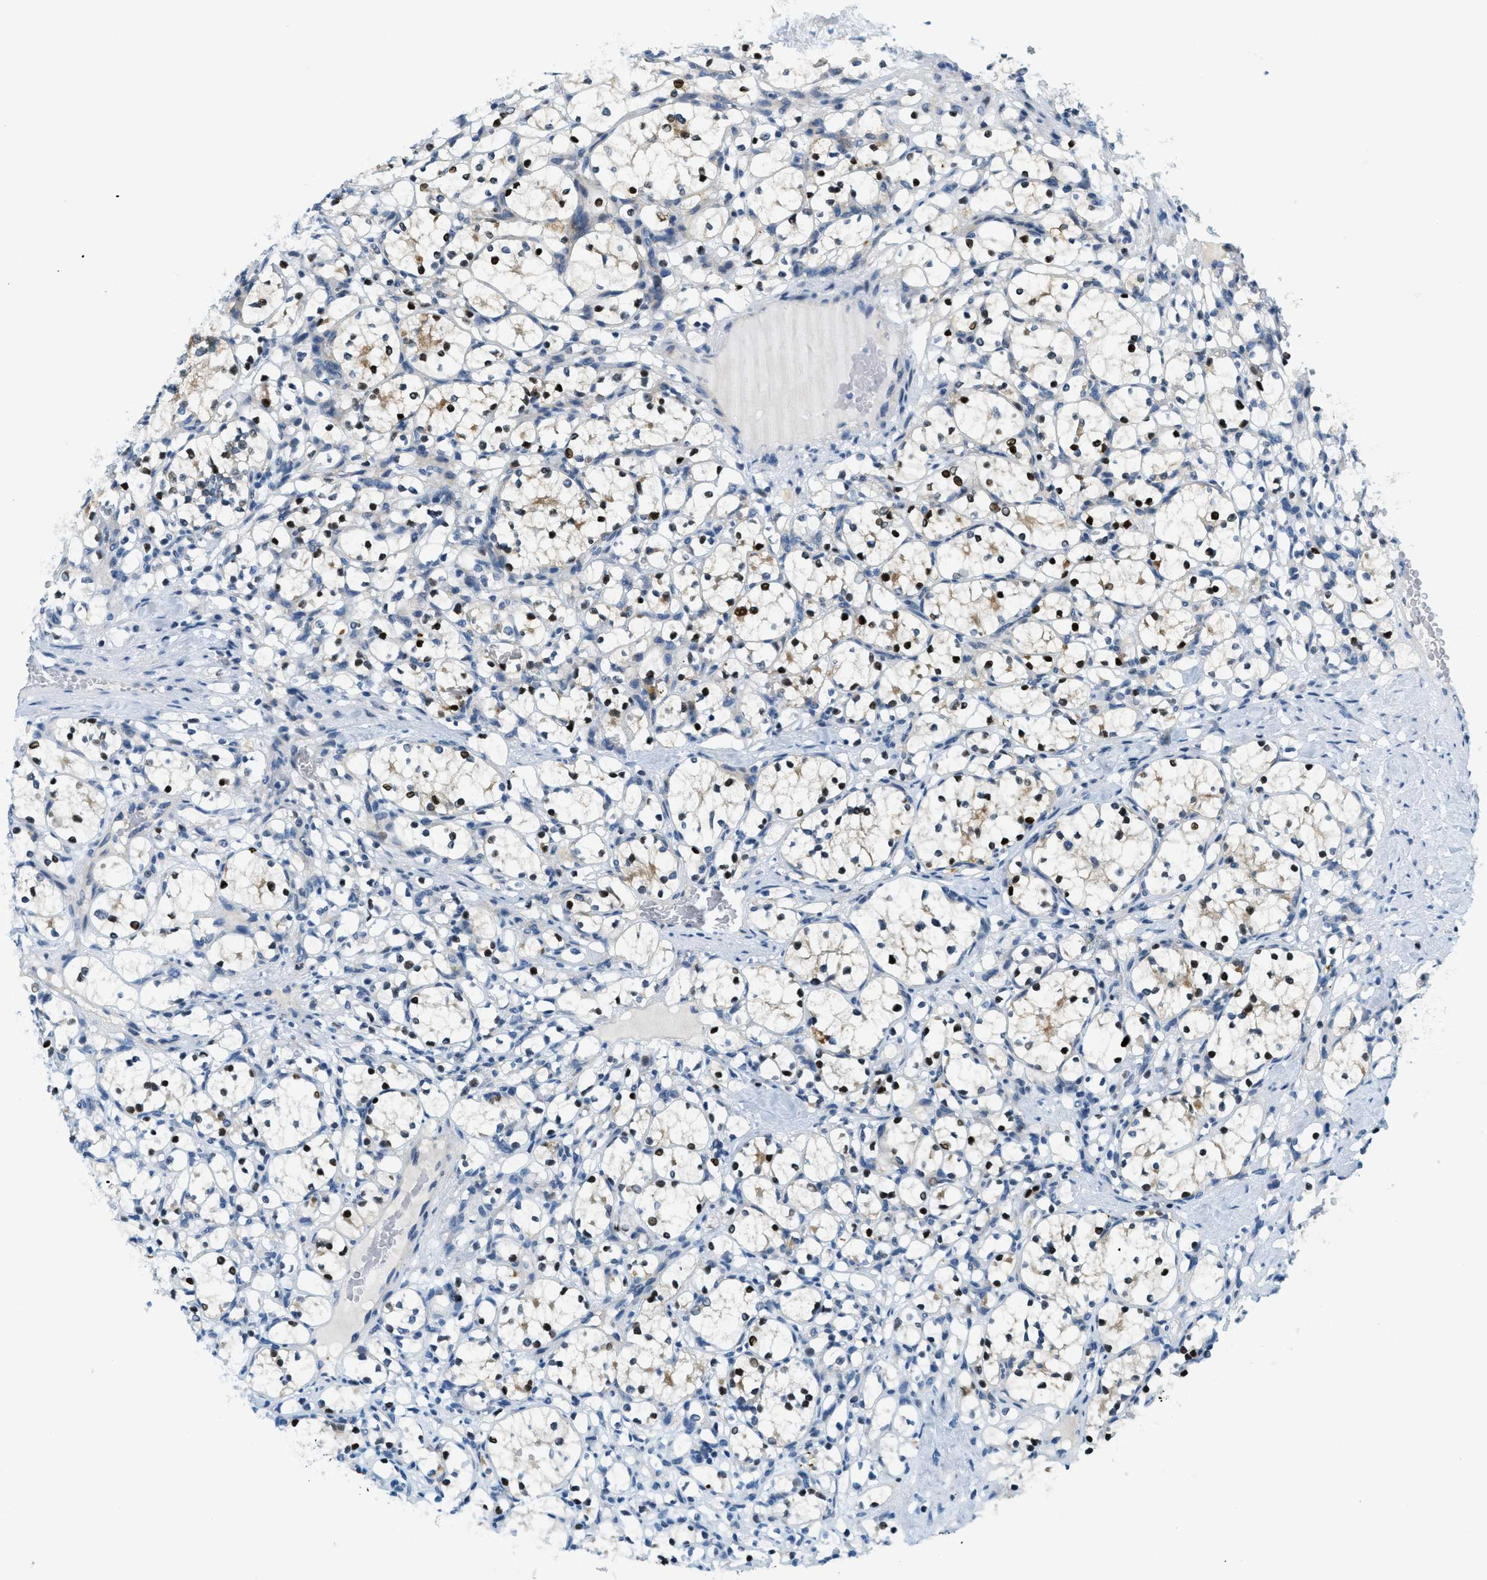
{"staining": {"intensity": "strong", "quantity": "<25%", "location": "nuclear"}, "tissue": "renal cancer", "cell_type": "Tumor cells", "image_type": "cancer", "snomed": [{"axis": "morphology", "description": "Adenocarcinoma, NOS"}, {"axis": "topography", "description": "Kidney"}], "caption": "Tumor cells show medium levels of strong nuclear positivity in approximately <25% of cells in renal adenocarcinoma.", "gene": "CYP4X1", "patient": {"sex": "female", "age": 69}}